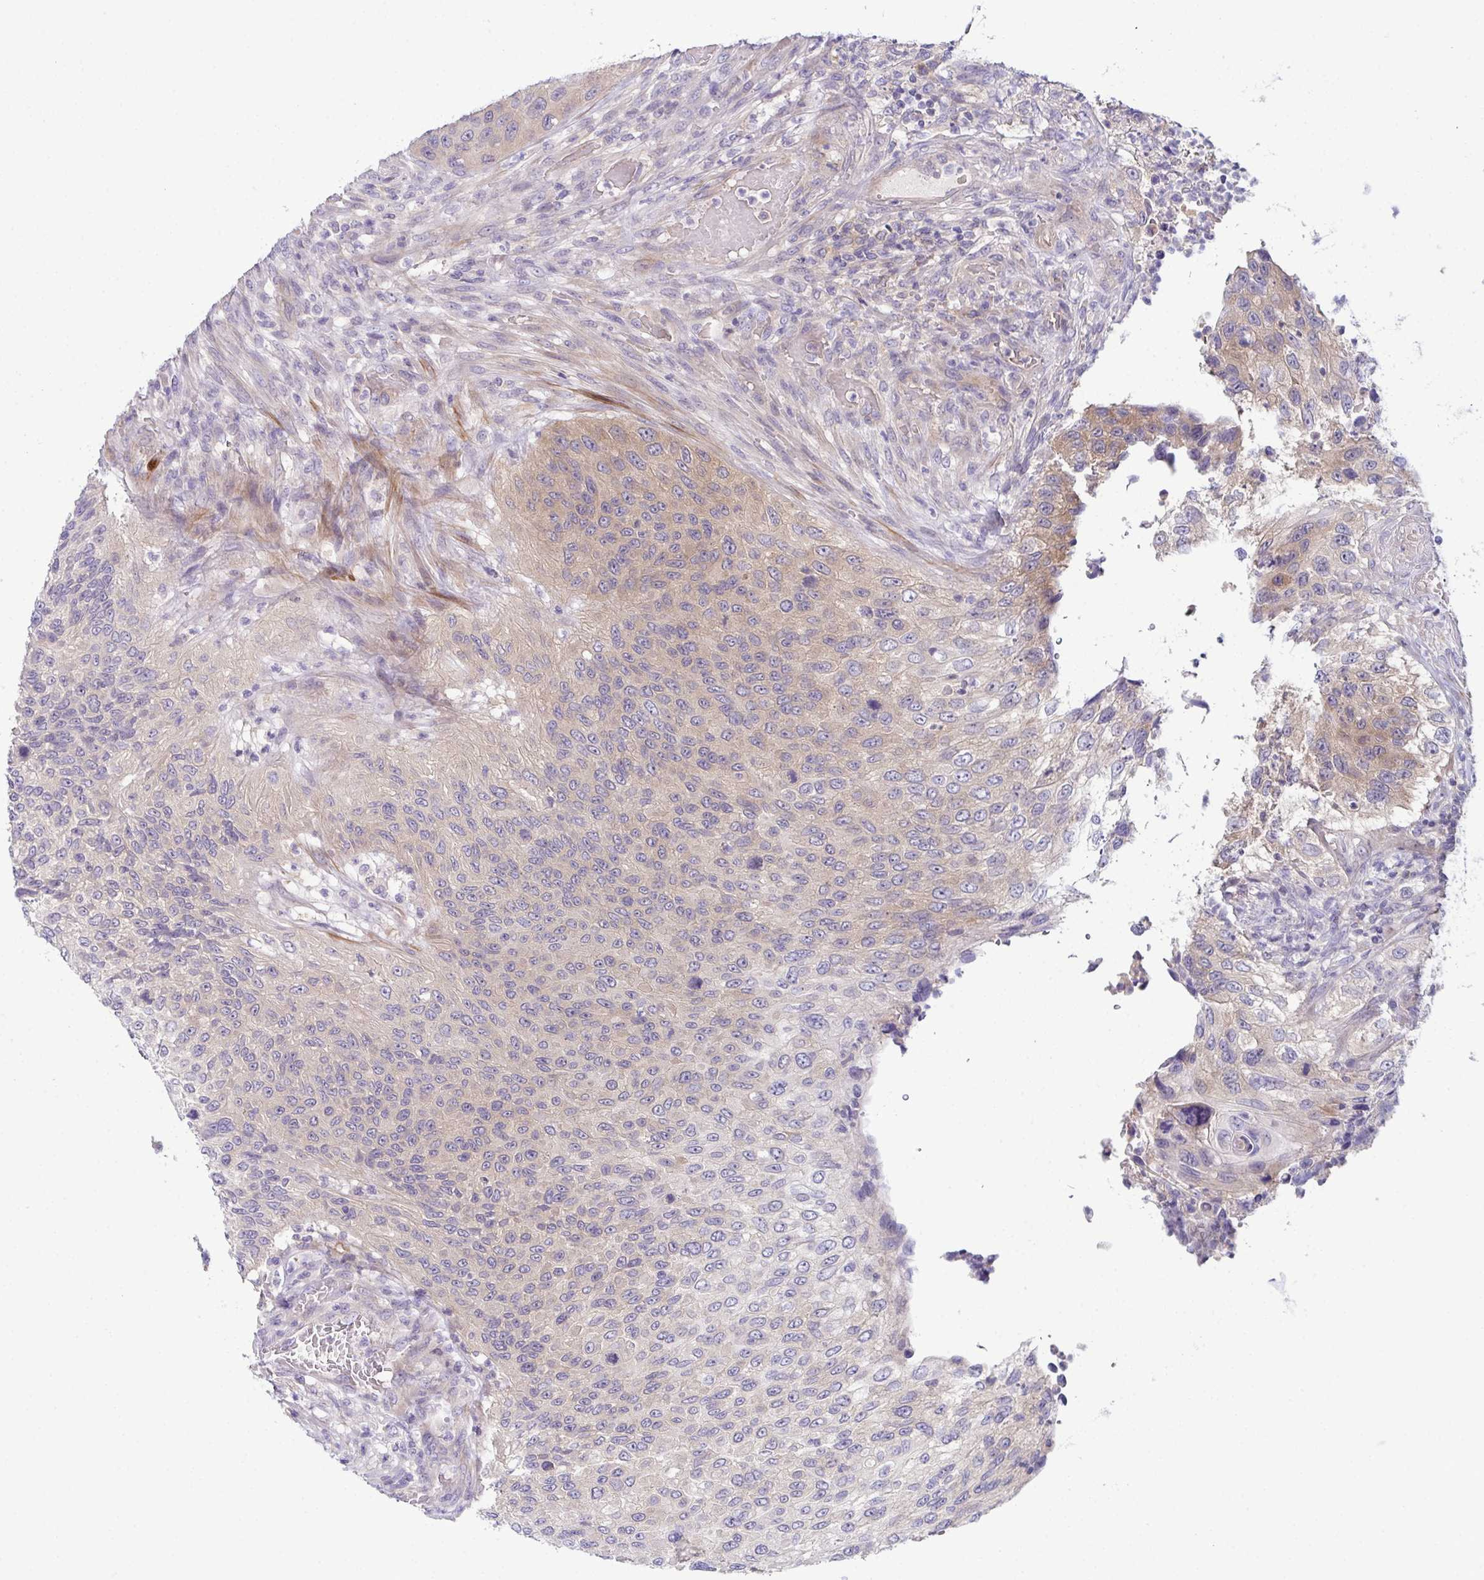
{"staining": {"intensity": "weak", "quantity": "<25%", "location": "cytoplasmic/membranous"}, "tissue": "urothelial cancer", "cell_type": "Tumor cells", "image_type": "cancer", "snomed": [{"axis": "morphology", "description": "Urothelial carcinoma, High grade"}, {"axis": "topography", "description": "Urinary bladder"}], "caption": "DAB (3,3'-diaminobenzidine) immunohistochemical staining of human urothelial cancer reveals no significant positivity in tumor cells. (DAB immunohistochemistry (IHC) with hematoxylin counter stain).", "gene": "CFAP97D1", "patient": {"sex": "female", "age": 60}}